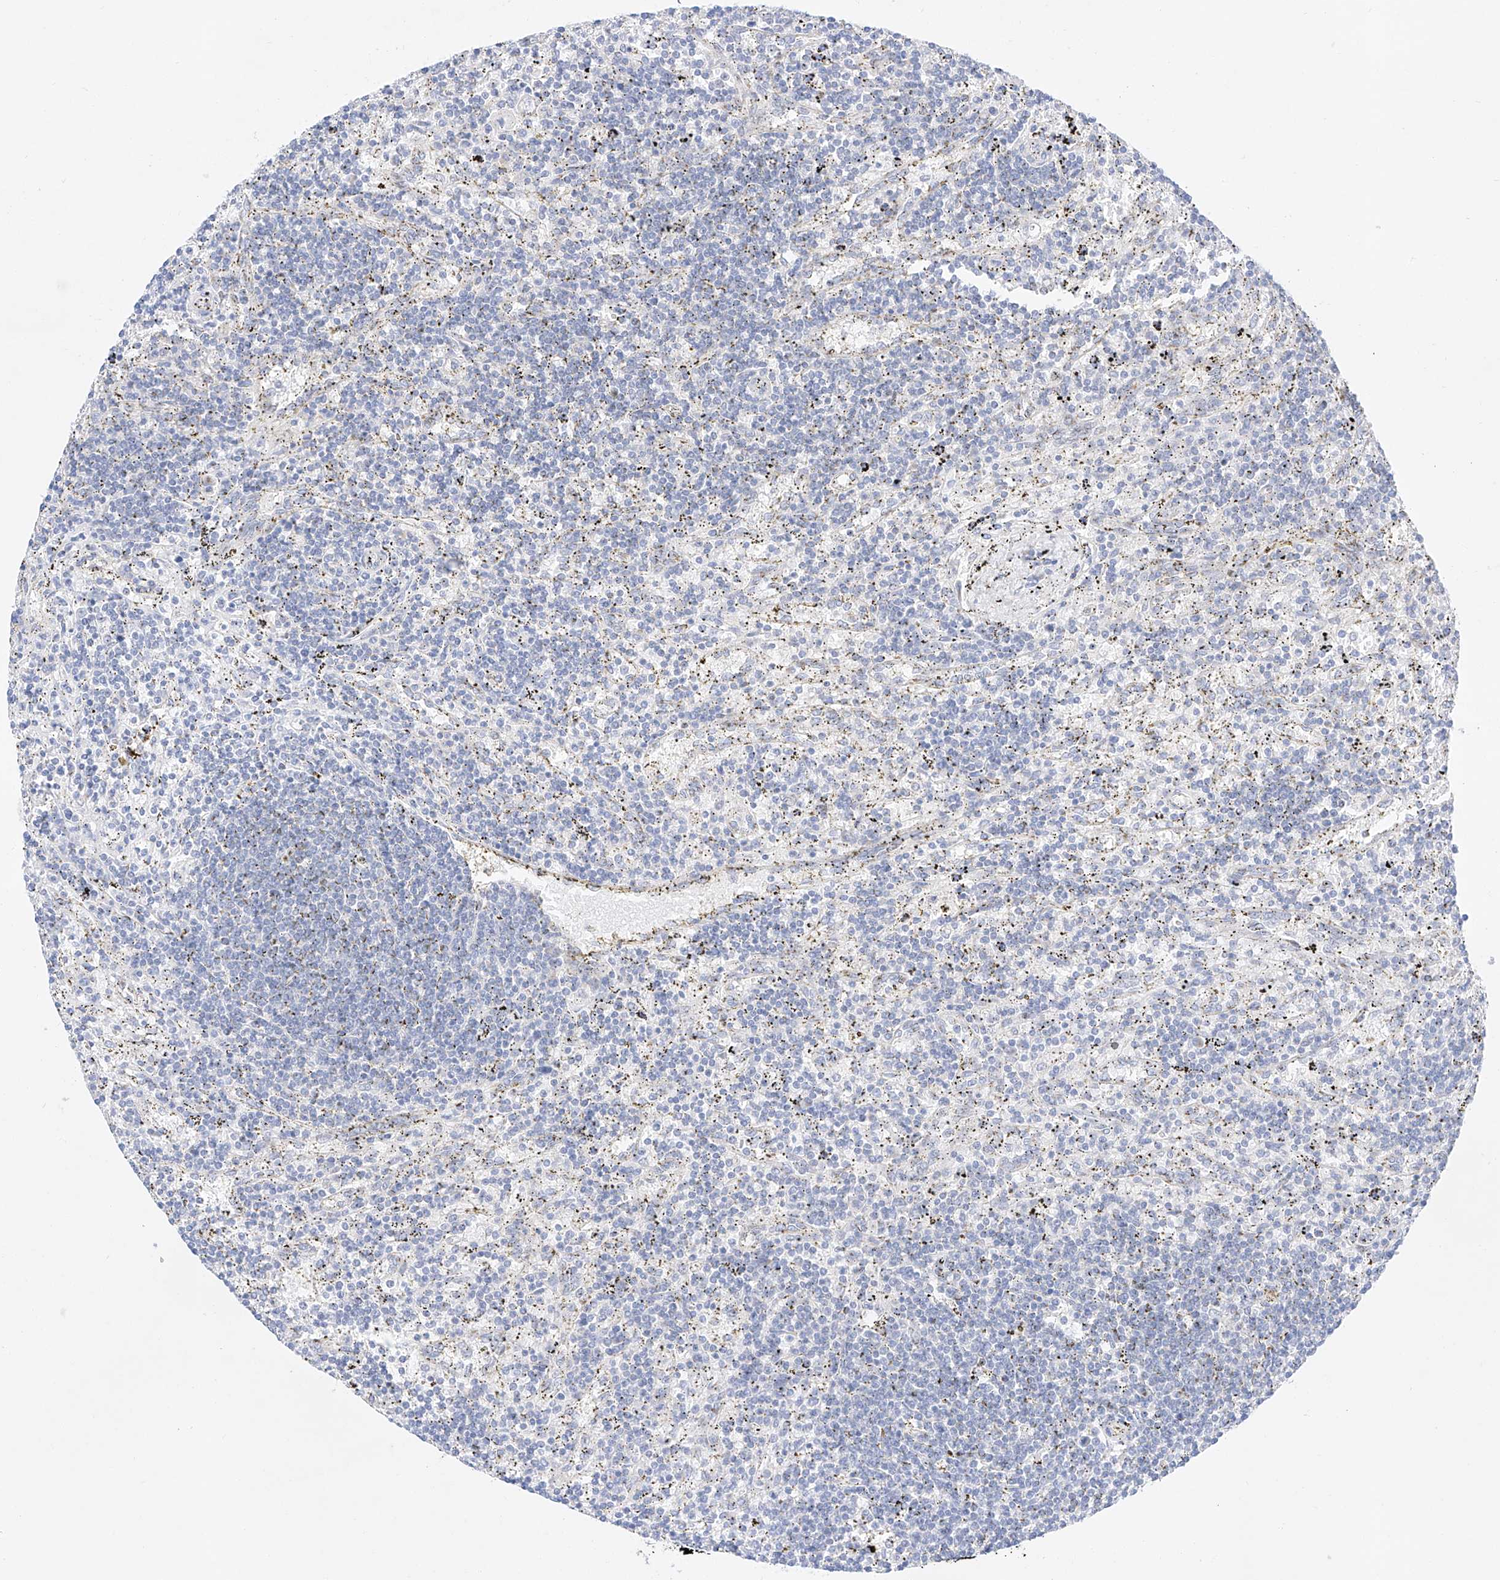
{"staining": {"intensity": "negative", "quantity": "none", "location": "none"}, "tissue": "lymphoma", "cell_type": "Tumor cells", "image_type": "cancer", "snomed": [{"axis": "morphology", "description": "Malignant lymphoma, non-Hodgkin's type, Low grade"}, {"axis": "topography", "description": "Spleen"}], "caption": "An IHC image of lymphoma is shown. There is no staining in tumor cells of lymphoma.", "gene": "NT5C3B", "patient": {"sex": "male", "age": 76}}